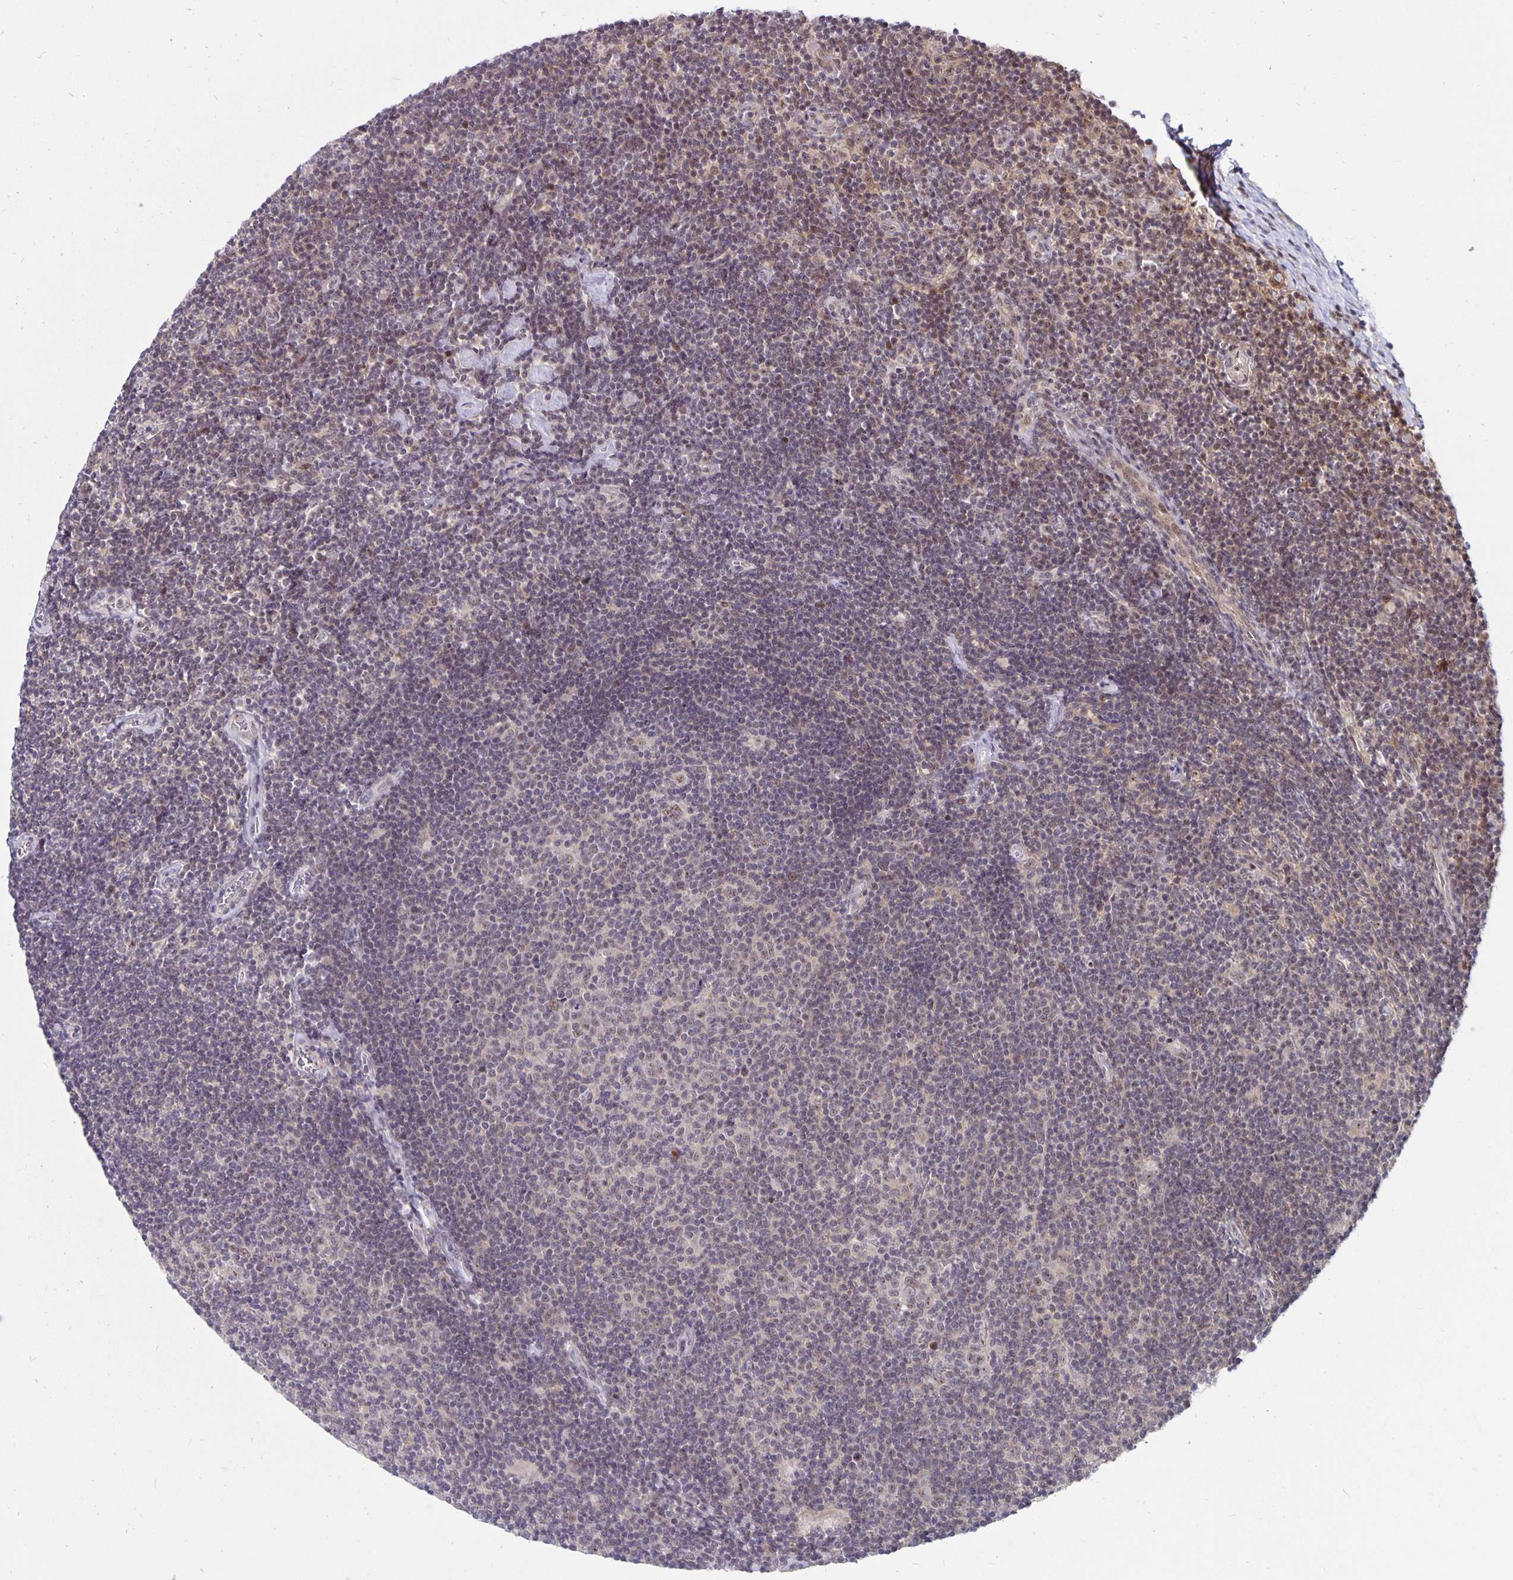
{"staining": {"intensity": "negative", "quantity": "none", "location": "none"}, "tissue": "lymphoma", "cell_type": "Tumor cells", "image_type": "cancer", "snomed": [{"axis": "morphology", "description": "Hodgkin's disease, NOS"}, {"axis": "topography", "description": "Lymph node"}], "caption": "Immunohistochemistry (IHC) of human lymphoma reveals no positivity in tumor cells.", "gene": "EXOC6B", "patient": {"sex": "male", "age": 40}}